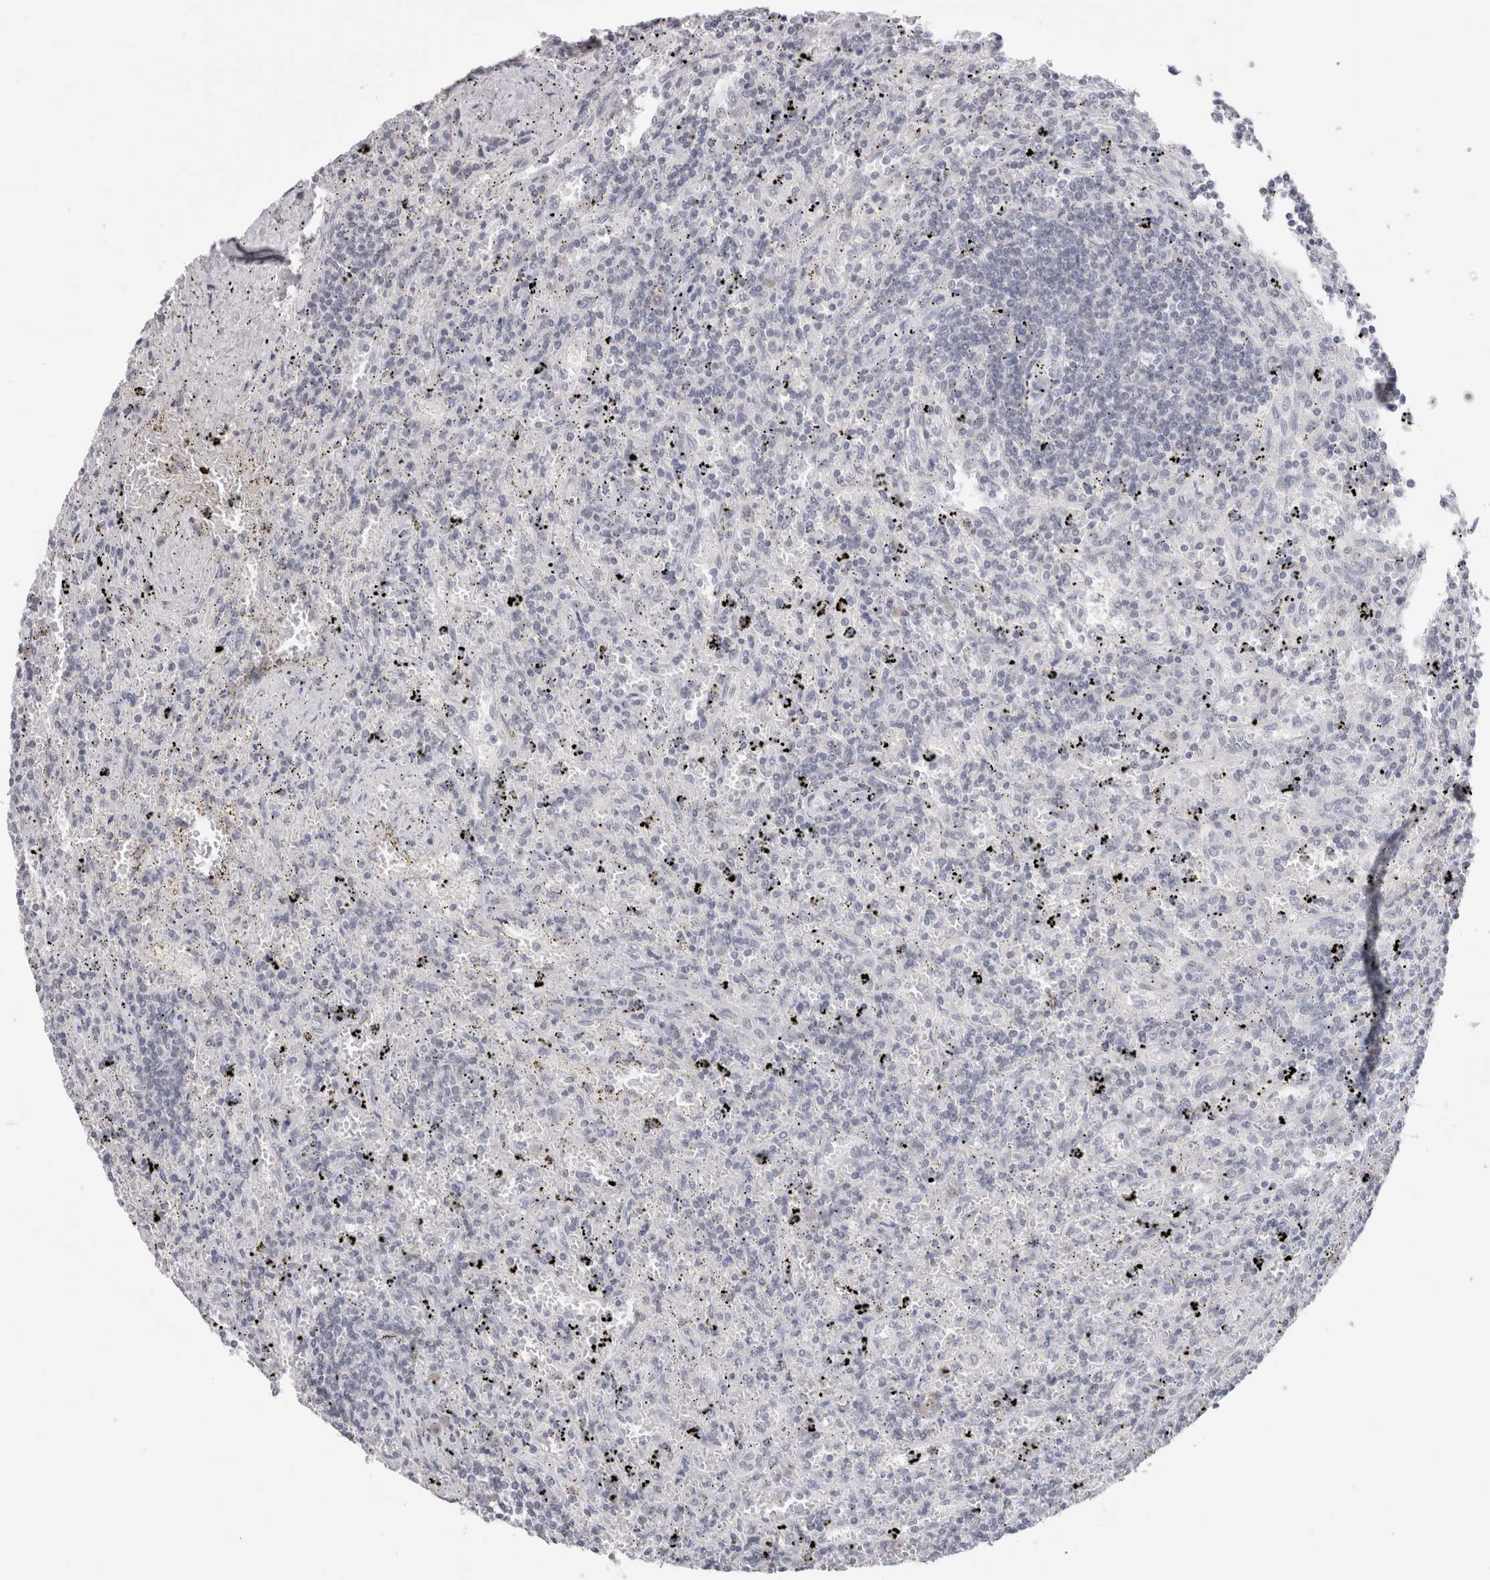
{"staining": {"intensity": "negative", "quantity": "none", "location": "none"}, "tissue": "lymphoma", "cell_type": "Tumor cells", "image_type": "cancer", "snomed": [{"axis": "morphology", "description": "Malignant lymphoma, non-Hodgkin's type, Low grade"}, {"axis": "topography", "description": "Spleen"}], "caption": "There is no significant expression in tumor cells of lymphoma.", "gene": "CADM3", "patient": {"sex": "male", "age": 76}}